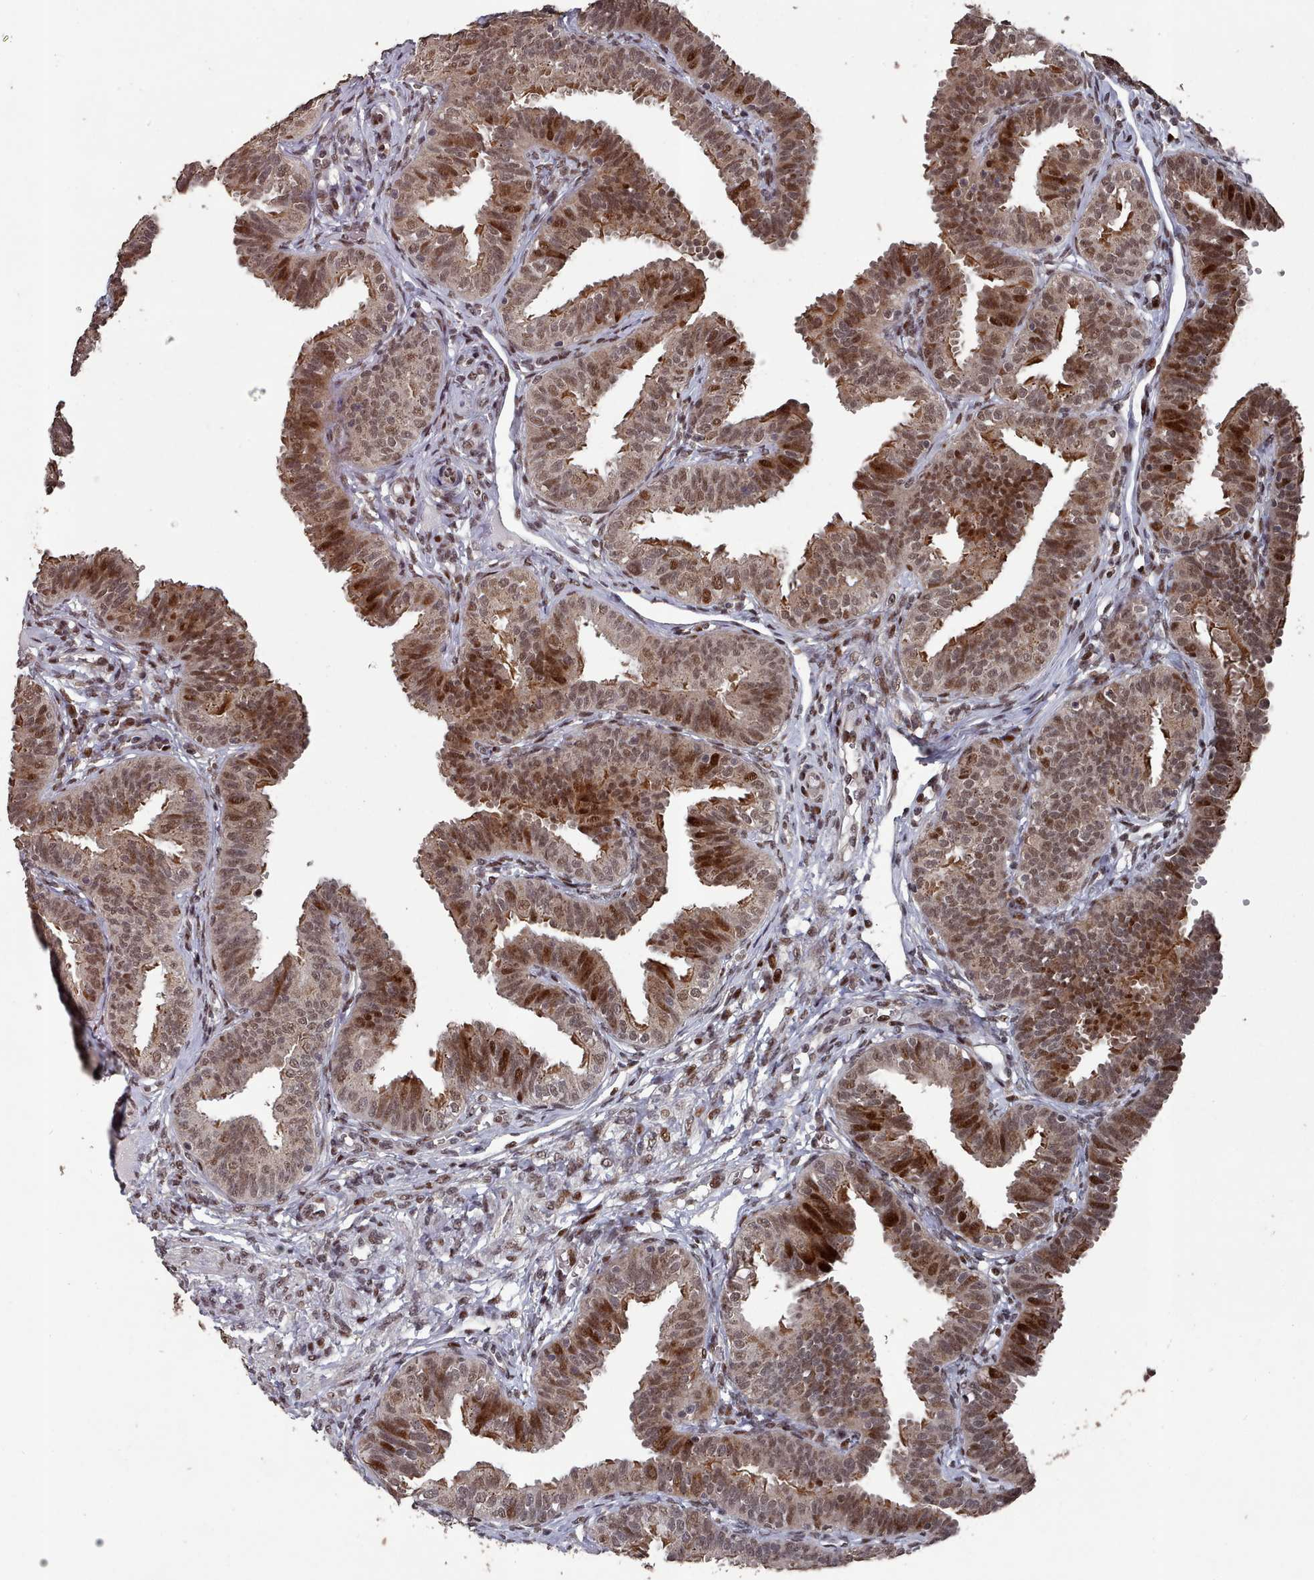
{"staining": {"intensity": "moderate", "quantity": ">75%", "location": "cytoplasmic/membranous,nuclear"}, "tissue": "fallopian tube", "cell_type": "Glandular cells", "image_type": "normal", "snomed": [{"axis": "morphology", "description": "Normal tissue, NOS"}, {"axis": "topography", "description": "Fallopian tube"}], "caption": "DAB immunohistochemical staining of benign fallopian tube displays moderate cytoplasmic/membranous,nuclear protein staining in approximately >75% of glandular cells. The staining was performed using DAB (3,3'-diaminobenzidine), with brown indicating positive protein expression. Nuclei are stained blue with hematoxylin.", "gene": "PNRC2", "patient": {"sex": "female", "age": 35}}